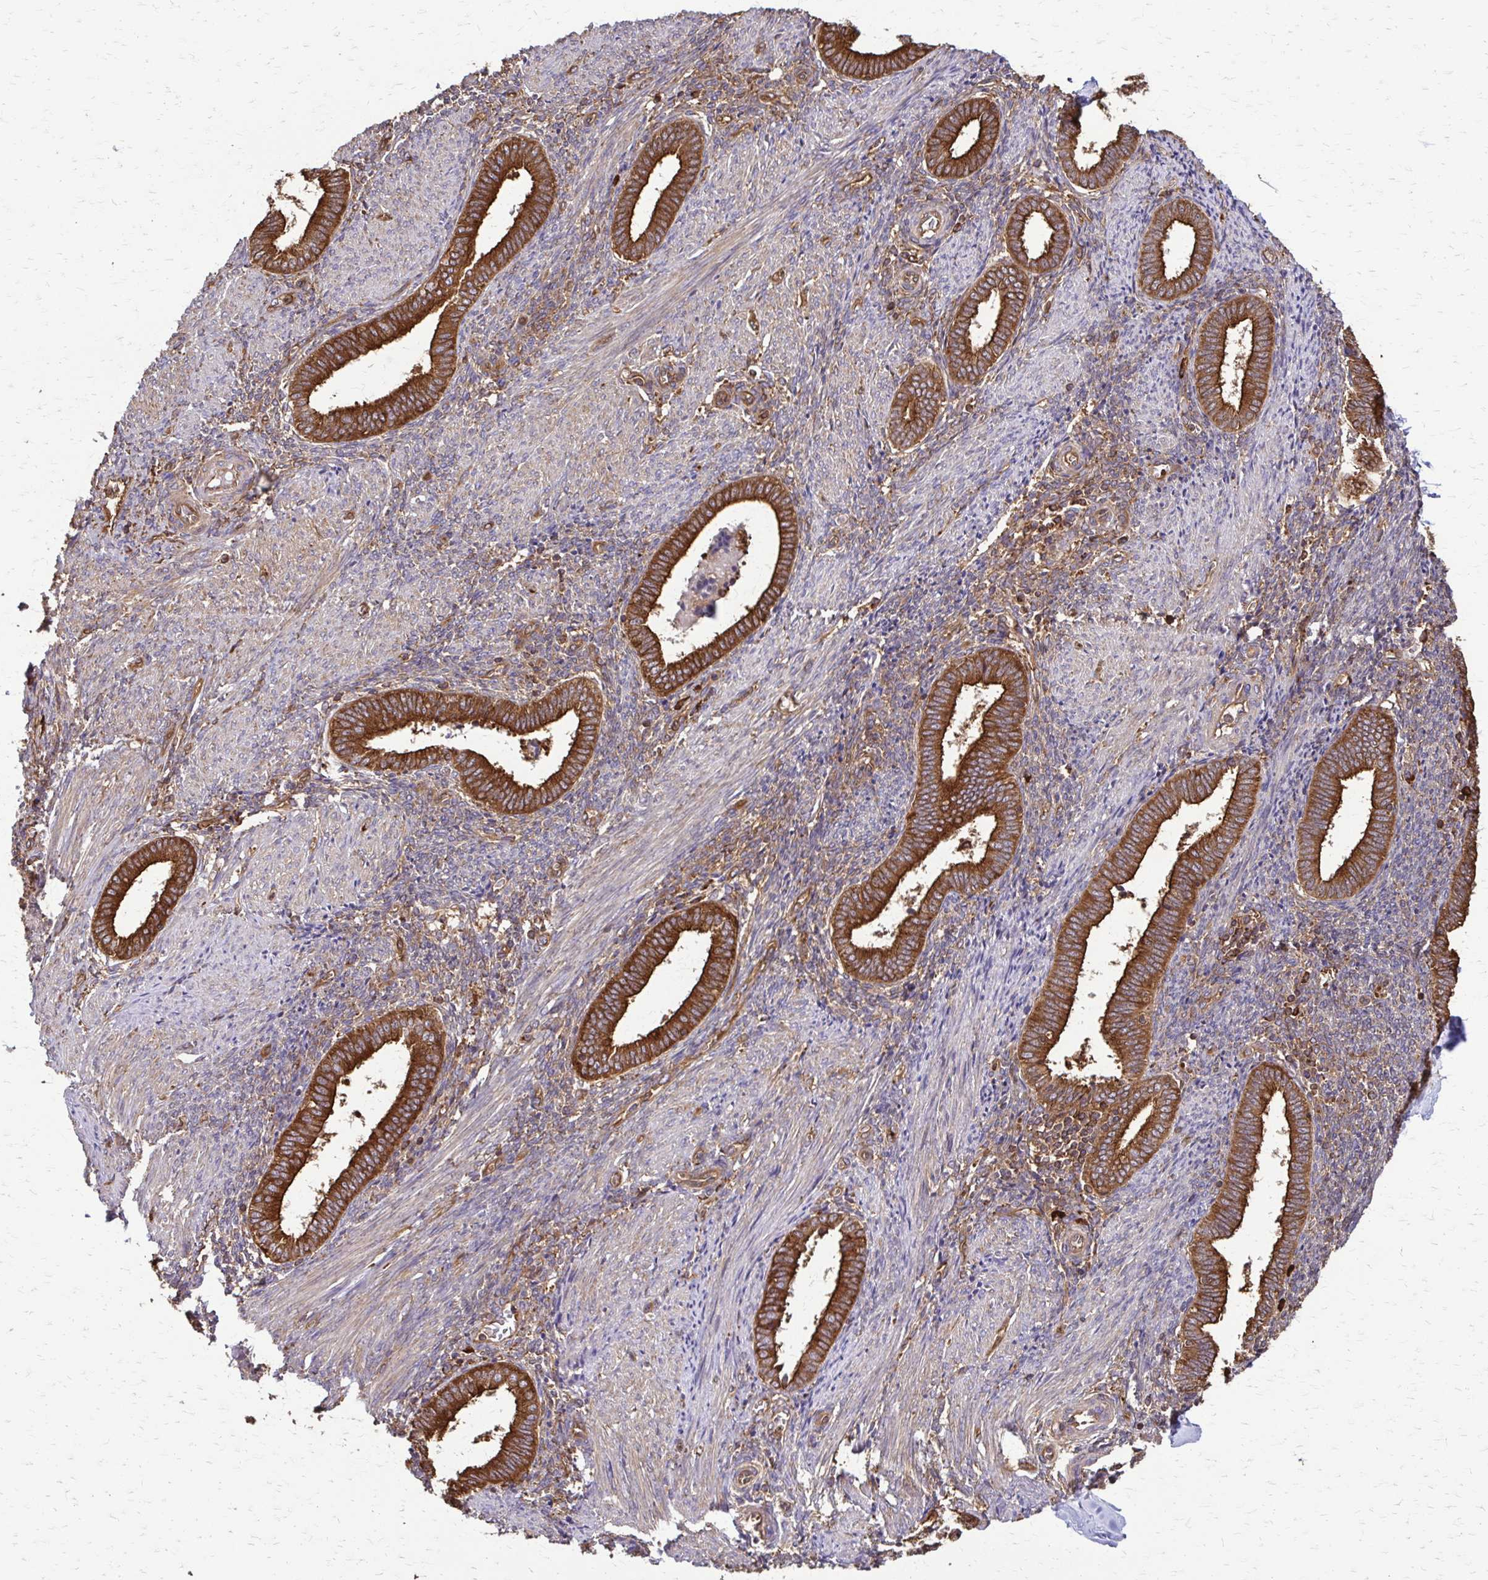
{"staining": {"intensity": "strong", "quantity": ">75%", "location": "cytoplasmic/membranous"}, "tissue": "endometrium", "cell_type": "Cells in endometrial stroma", "image_type": "normal", "snomed": [{"axis": "morphology", "description": "Normal tissue, NOS"}, {"axis": "topography", "description": "Endometrium"}], "caption": "A high amount of strong cytoplasmic/membranous expression is identified in about >75% of cells in endometrial stroma in unremarkable endometrium.", "gene": "EEF2", "patient": {"sex": "female", "age": 42}}